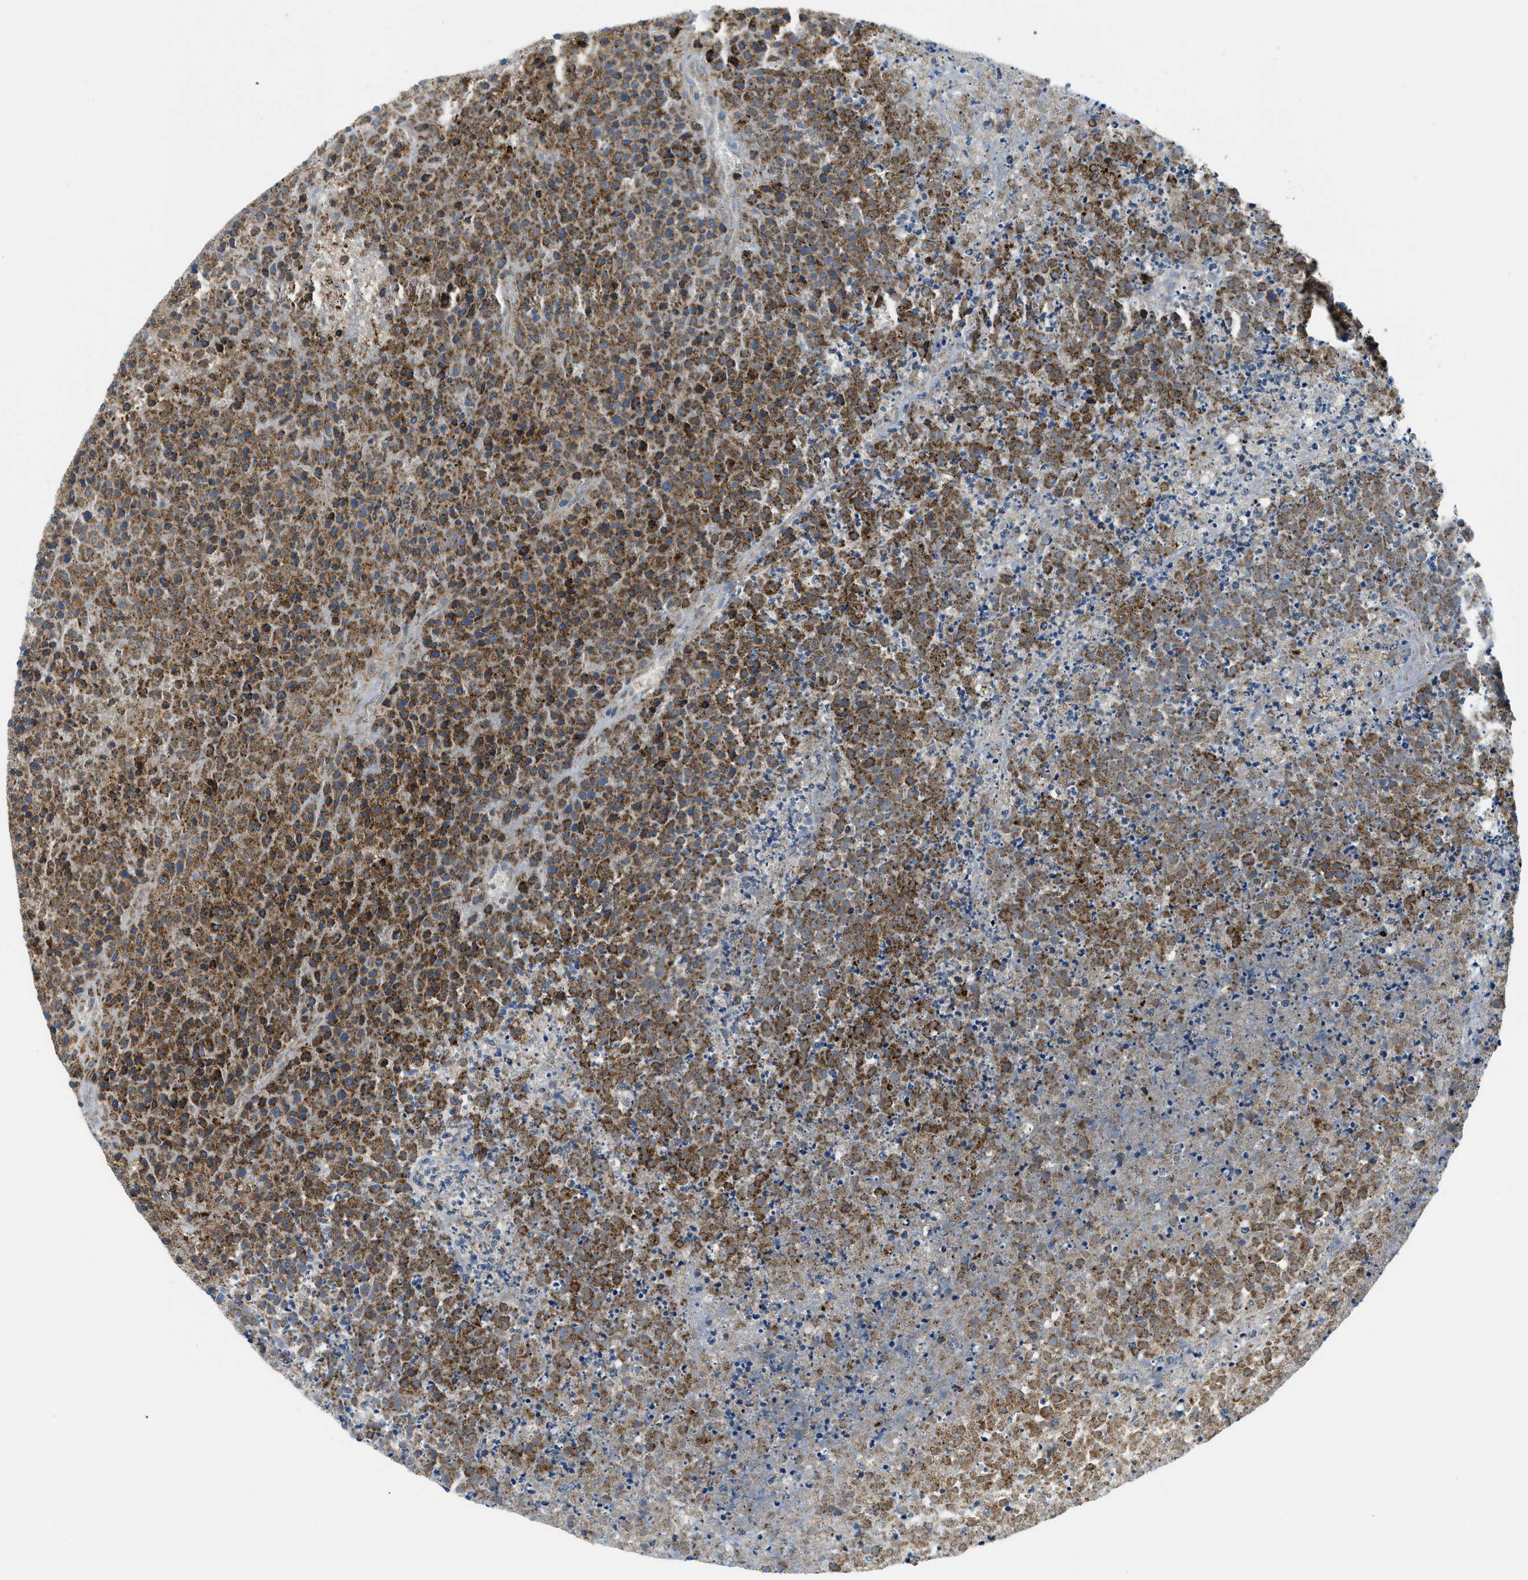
{"staining": {"intensity": "strong", "quantity": ">75%", "location": "nuclear"}, "tissue": "testis cancer", "cell_type": "Tumor cells", "image_type": "cancer", "snomed": [{"axis": "morphology", "description": "Seminoma, NOS"}, {"axis": "topography", "description": "Testis"}], "caption": "Protein analysis of testis cancer (seminoma) tissue reveals strong nuclear expression in approximately >75% of tumor cells.", "gene": "CSPG4", "patient": {"sex": "male", "age": 59}}